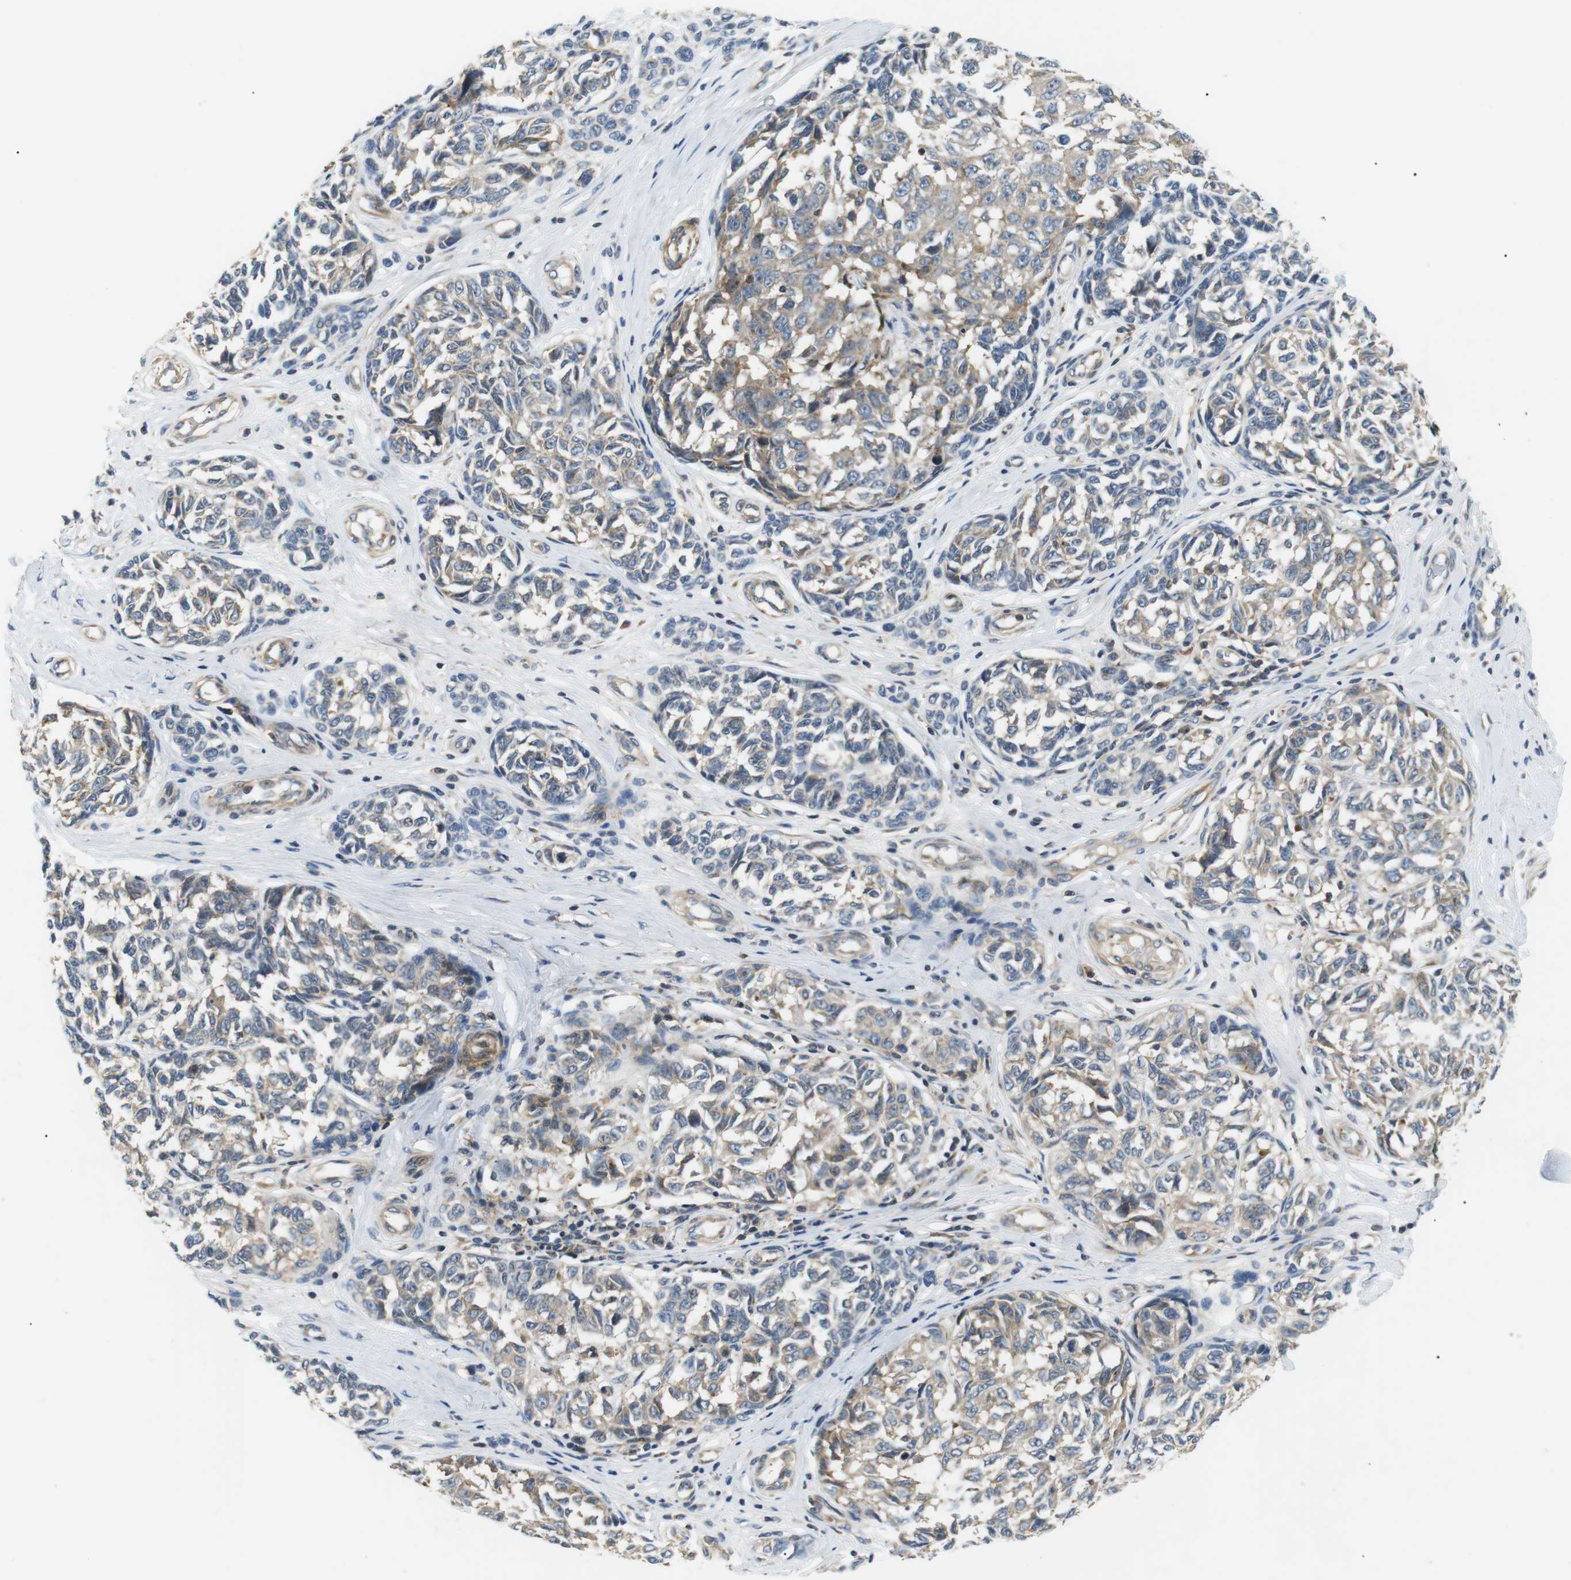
{"staining": {"intensity": "weak", "quantity": "25%-75%", "location": "cytoplasmic/membranous"}, "tissue": "melanoma", "cell_type": "Tumor cells", "image_type": "cancer", "snomed": [{"axis": "morphology", "description": "Malignant melanoma, NOS"}, {"axis": "topography", "description": "Skin"}], "caption": "Protein expression by IHC displays weak cytoplasmic/membranous positivity in about 25%-75% of tumor cells in malignant melanoma.", "gene": "DIPK1A", "patient": {"sex": "female", "age": 64}}